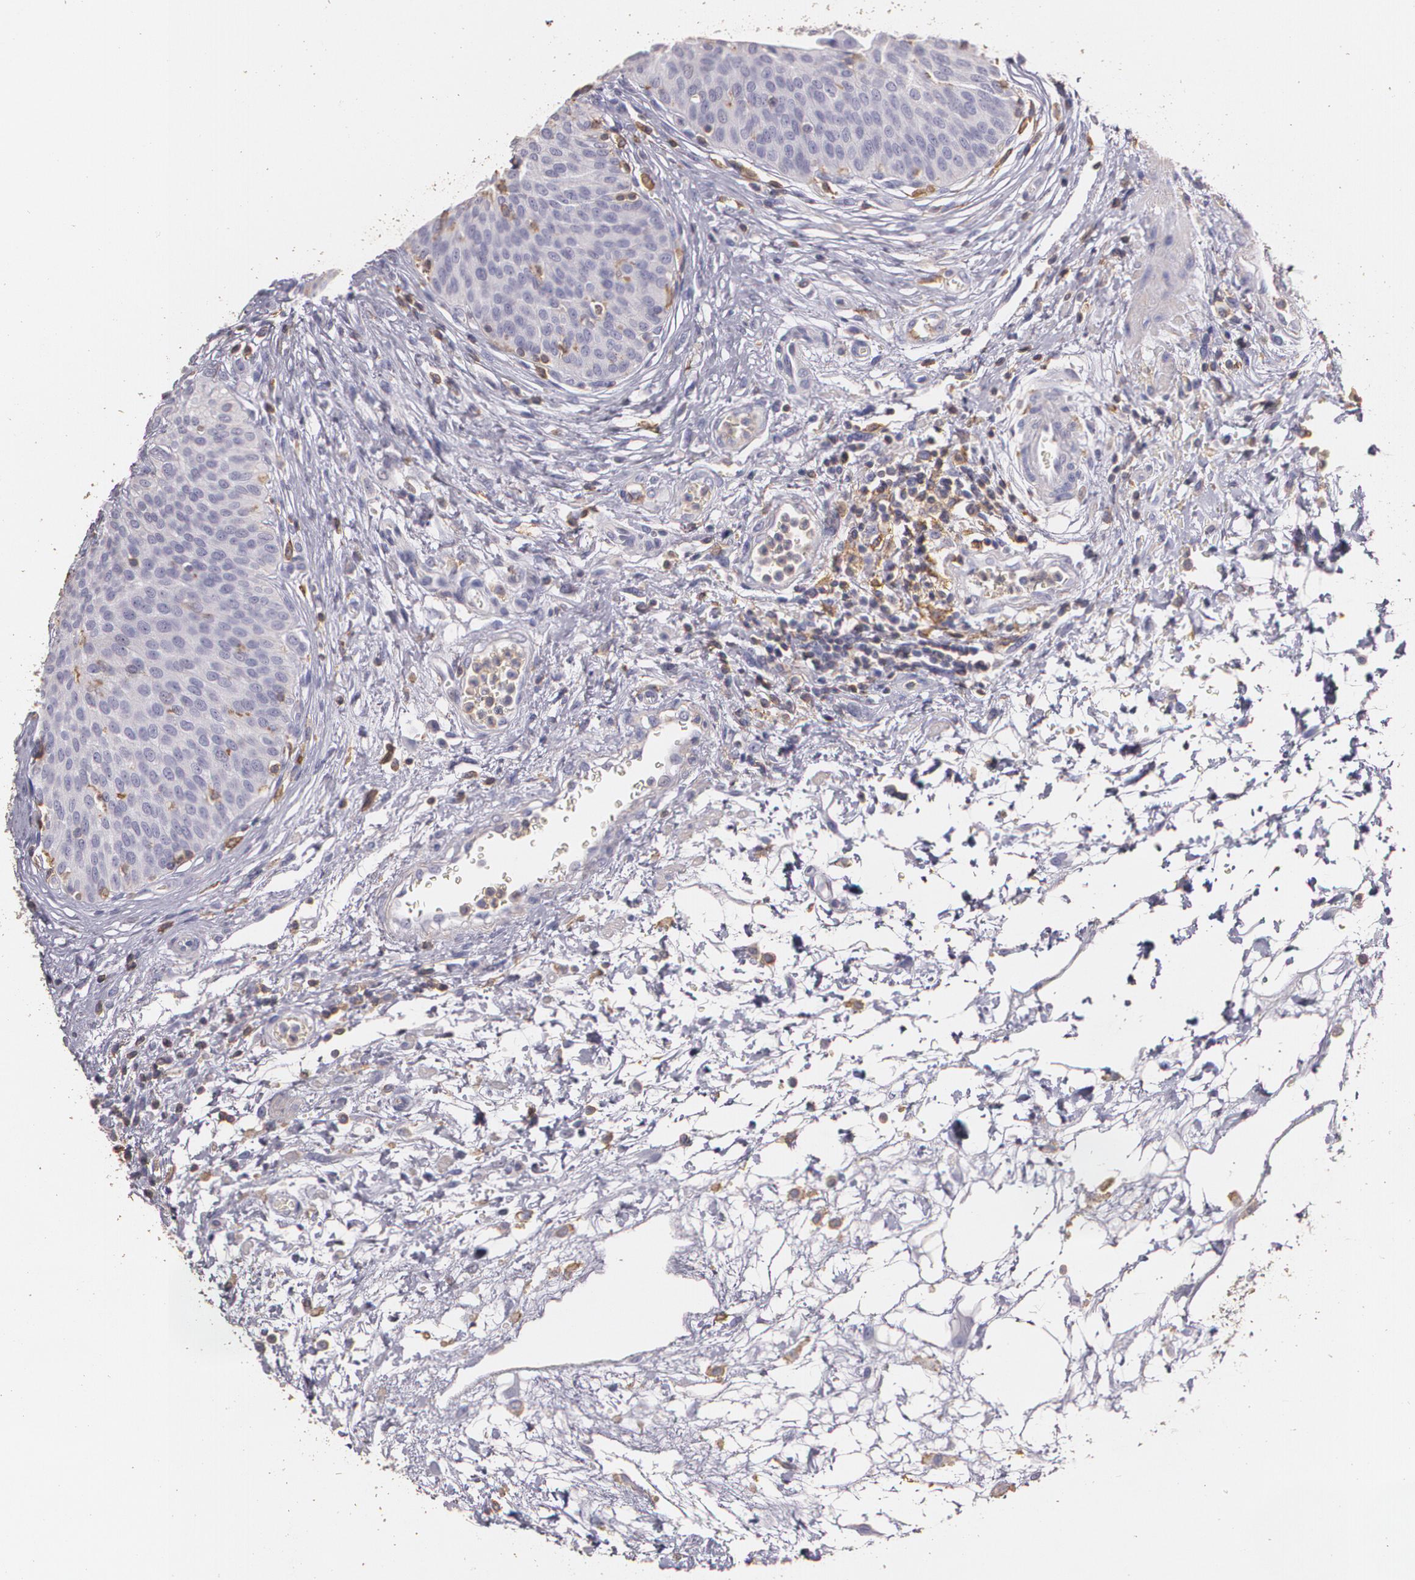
{"staining": {"intensity": "moderate", "quantity": "<25%", "location": "cytoplasmic/membranous"}, "tissue": "urinary bladder", "cell_type": "Urothelial cells", "image_type": "normal", "snomed": [{"axis": "morphology", "description": "Normal tissue, NOS"}, {"axis": "topography", "description": "Smooth muscle"}, {"axis": "topography", "description": "Urinary bladder"}], "caption": "The histopathology image demonstrates immunohistochemical staining of unremarkable urinary bladder. There is moderate cytoplasmic/membranous expression is present in about <25% of urothelial cells. (DAB (3,3'-diaminobenzidine) IHC, brown staining for protein, blue staining for nuclei).", "gene": "TGFBR1", "patient": {"sex": "male", "age": 35}}